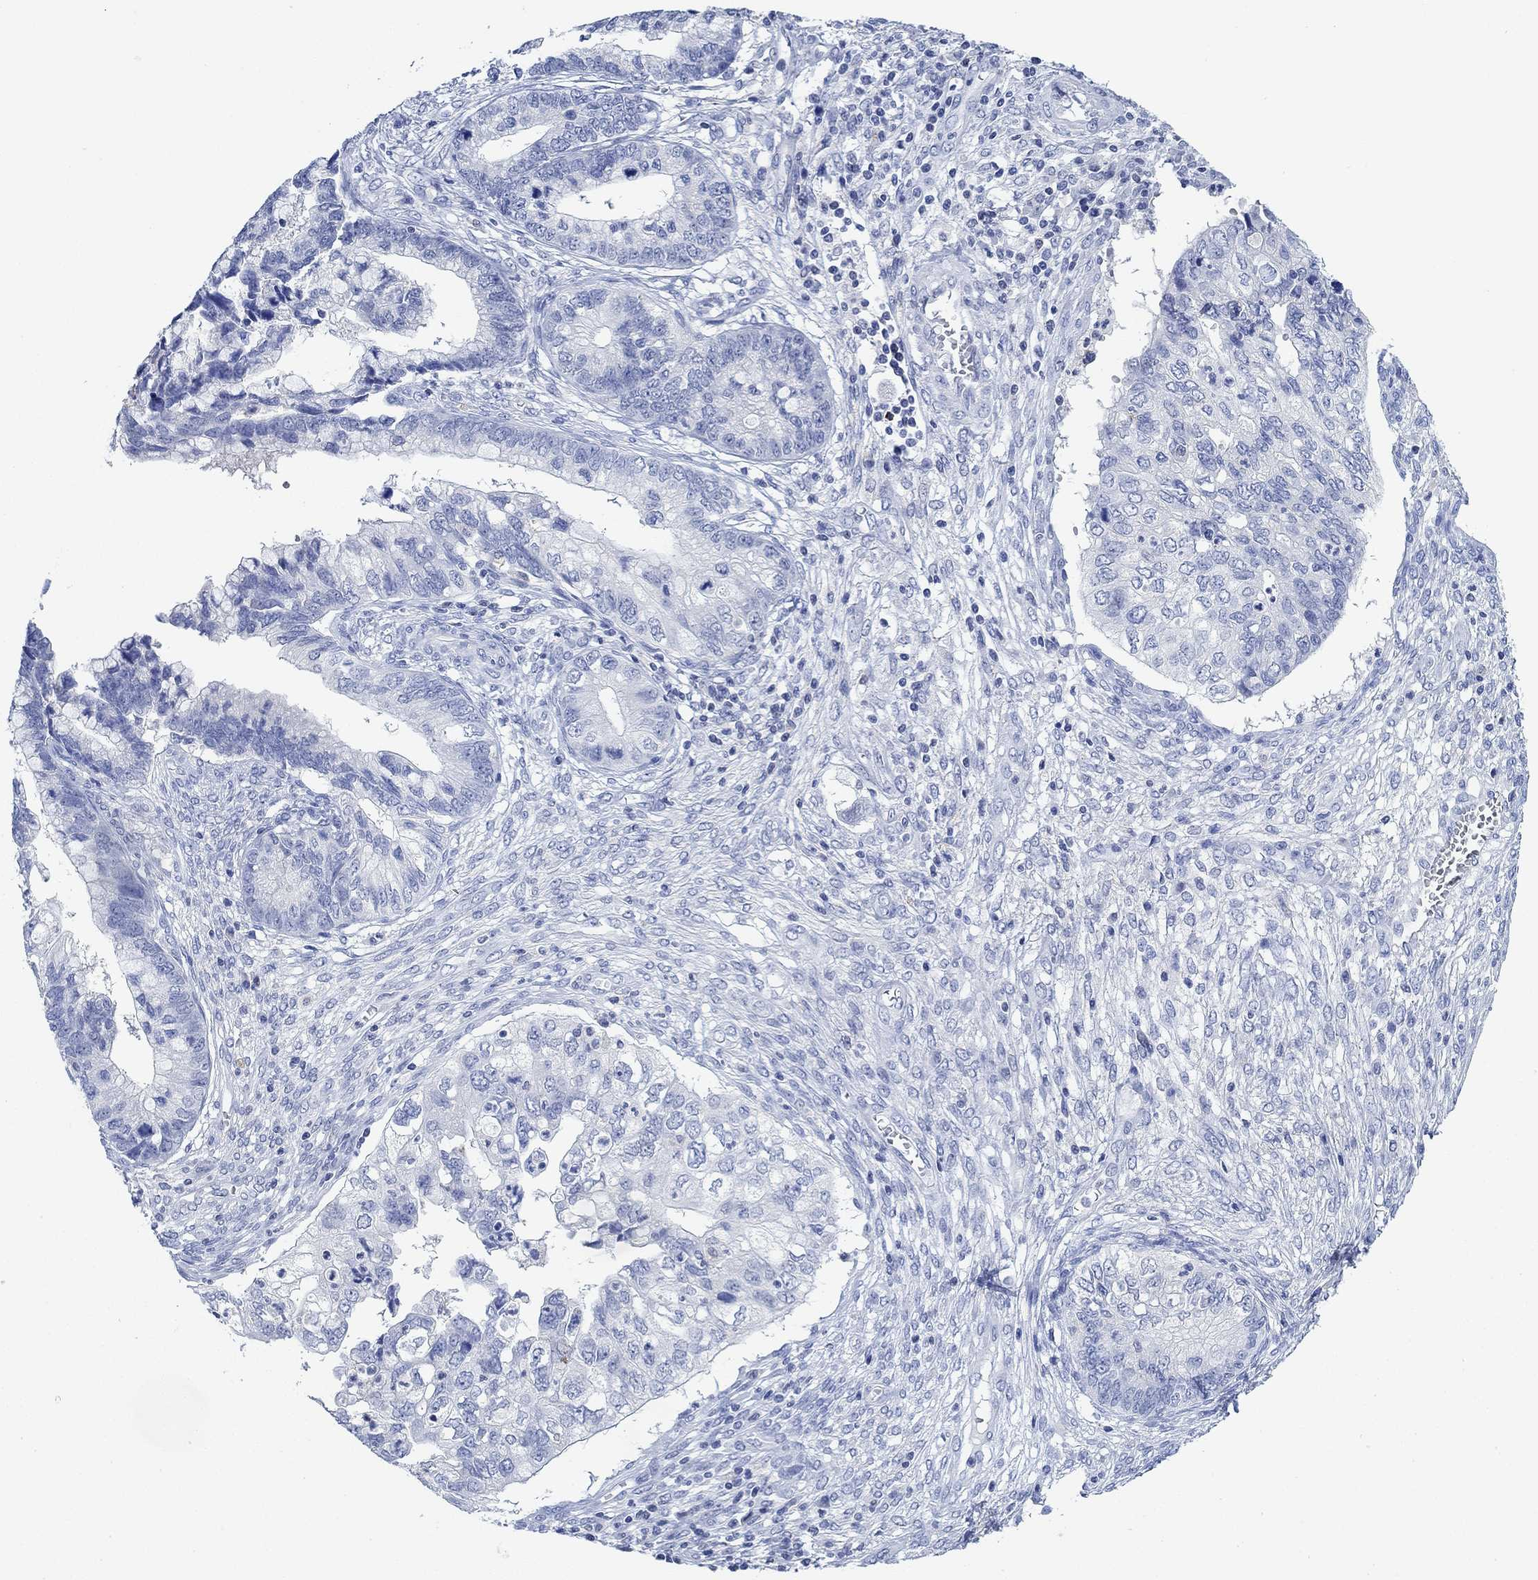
{"staining": {"intensity": "negative", "quantity": "none", "location": "none"}, "tissue": "cervical cancer", "cell_type": "Tumor cells", "image_type": "cancer", "snomed": [{"axis": "morphology", "description": "Adenocarcinoma, NOS"}, {"axis": "topography", "description": "Cervix"}], "caption": "There is no significant staining in tumor cells of cervical cancer (adenocarcinoma). The staining is performed using DAB brown chromogen with nuclei counter-stained in using hematoxylin.", "gene": "PPP1R17", "patient": {"sex": "female", "age": 44}}